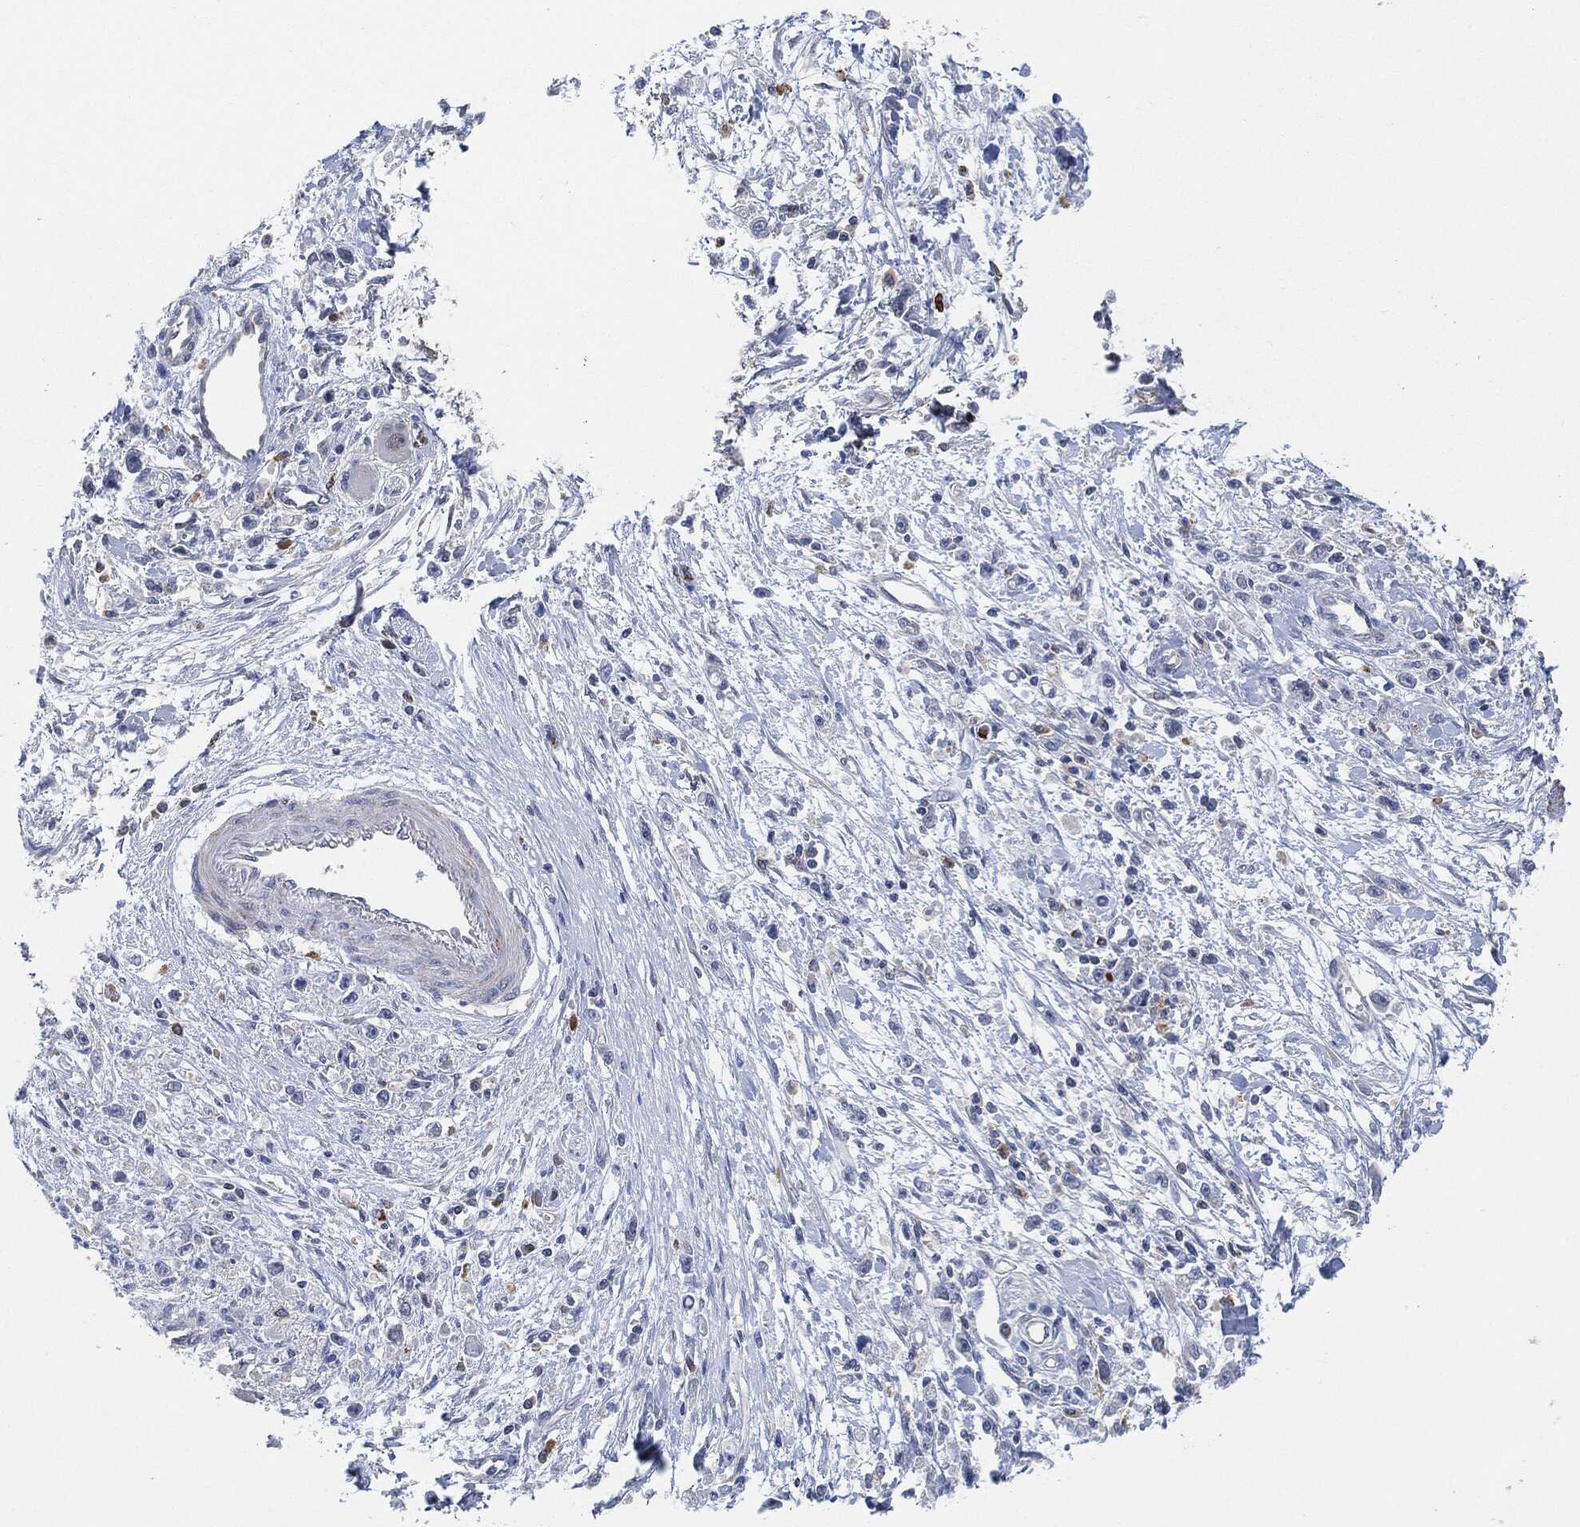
{"staining": {"intensity": "negative", "quantity": "none", "location": "none"}, "tissue": "stomach cancer", "cell_type": "Tumor cells", "image_type": "cancer", "snomed": [{"axis": "morphology", "description": "Adenocarcinoma, NOS"}, {"axis": "topography", "description": "Stomach"}], "caption": "The histopathology image reveals no staining of tumor cells in stomach adenocarcinoma.", "gene": "VSIG4", "patient": {"sex": "female", "age": 59}}